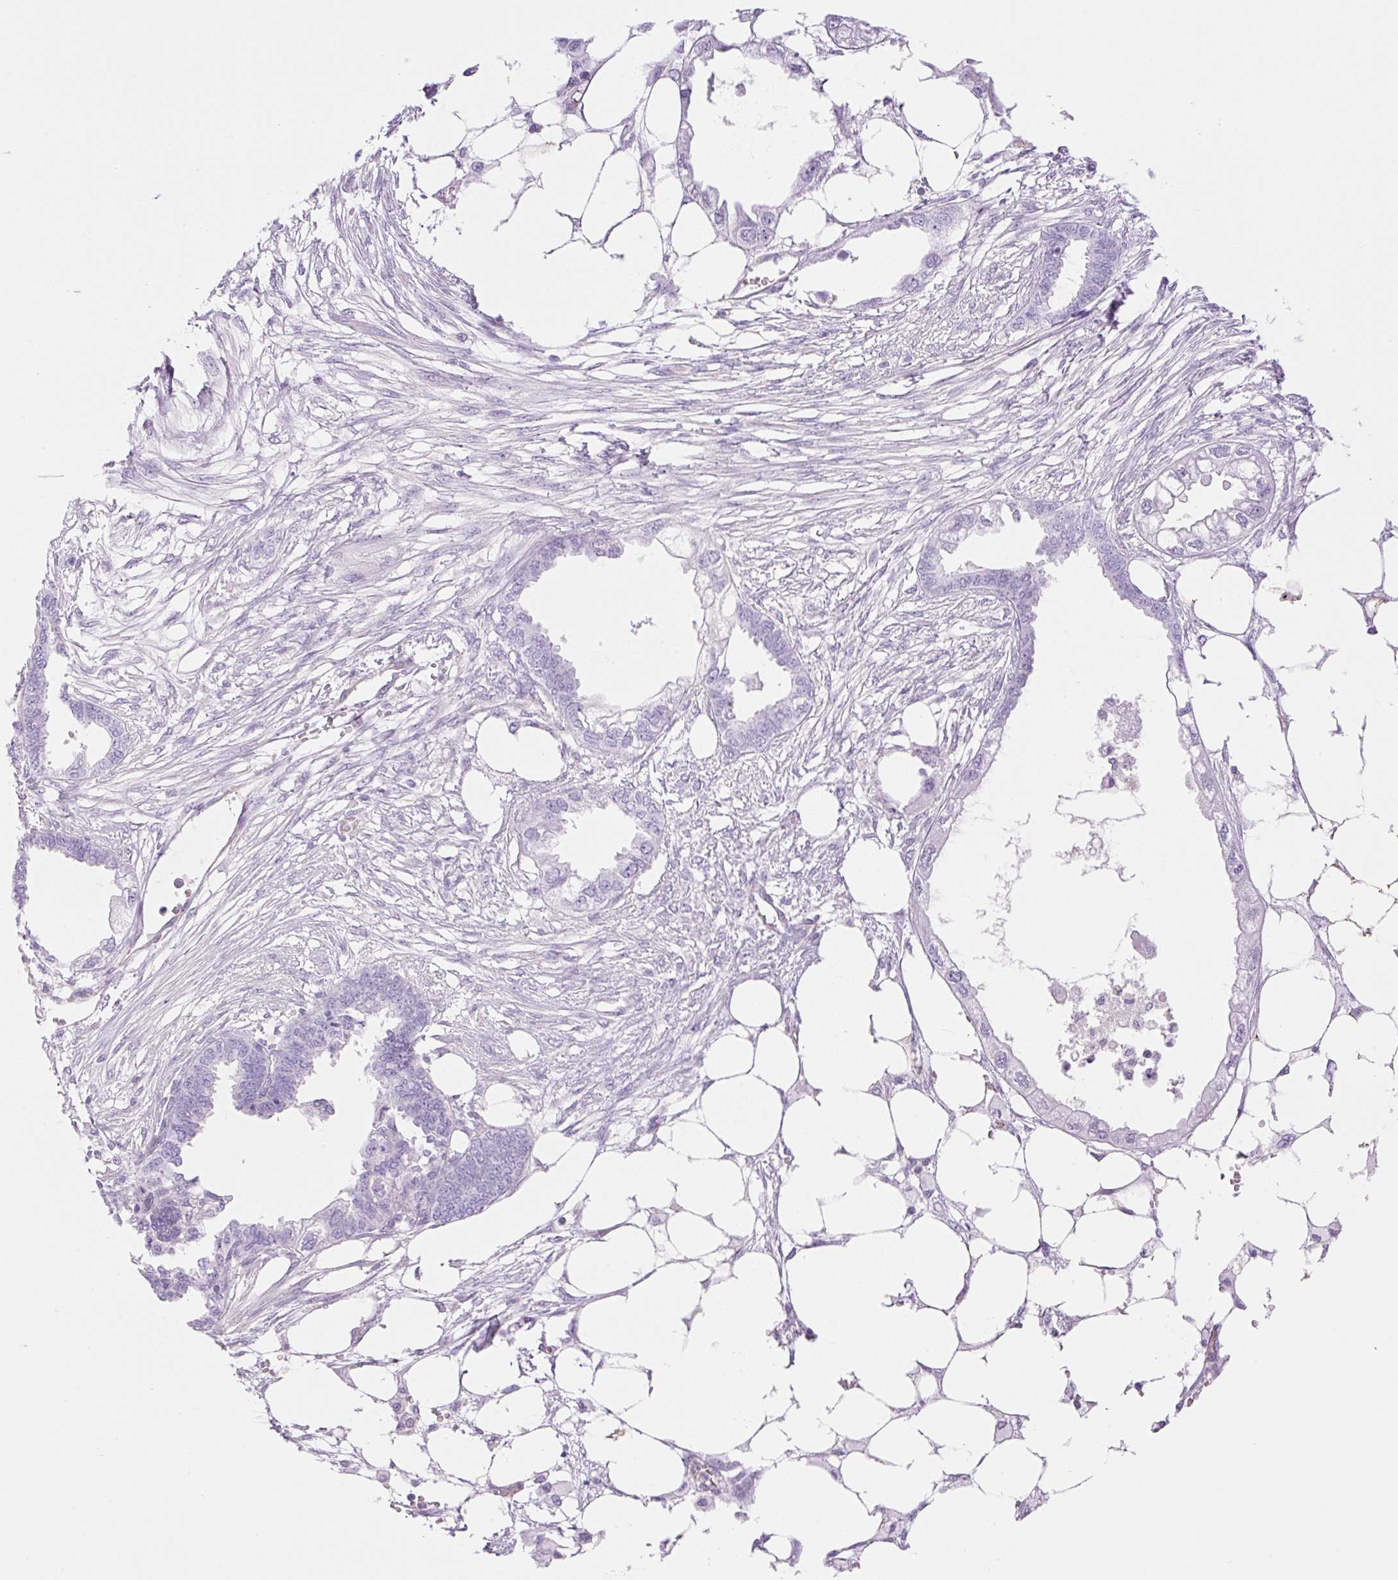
{"staining": {"intensity": "negative", "quantity": "none", "location": "none"}, "tissue": "endometrial cancer", "cell_type": "Tumor cells", "image_type": "cancer", "snomed": [{"axis": "morphology", "description": "Adenocarcinoma, NOS"}, {"axis": "morphology", "description": "Adenocarcinoma, metastatic, NOS"}, {"axis": "topography", "description": "Adipose tissue"}, {"axis": "topography", "description": "Endometrium"}], "caption": "IHC photomicrograph of neoplastic tissue: human endometrial cancer stained with DAB (3,3'-diaminobenzidine) exhibits no significant protein positivity in tumor cells.", "gene": "EHD3", "patient": {"sex": "female", "age": 67}}